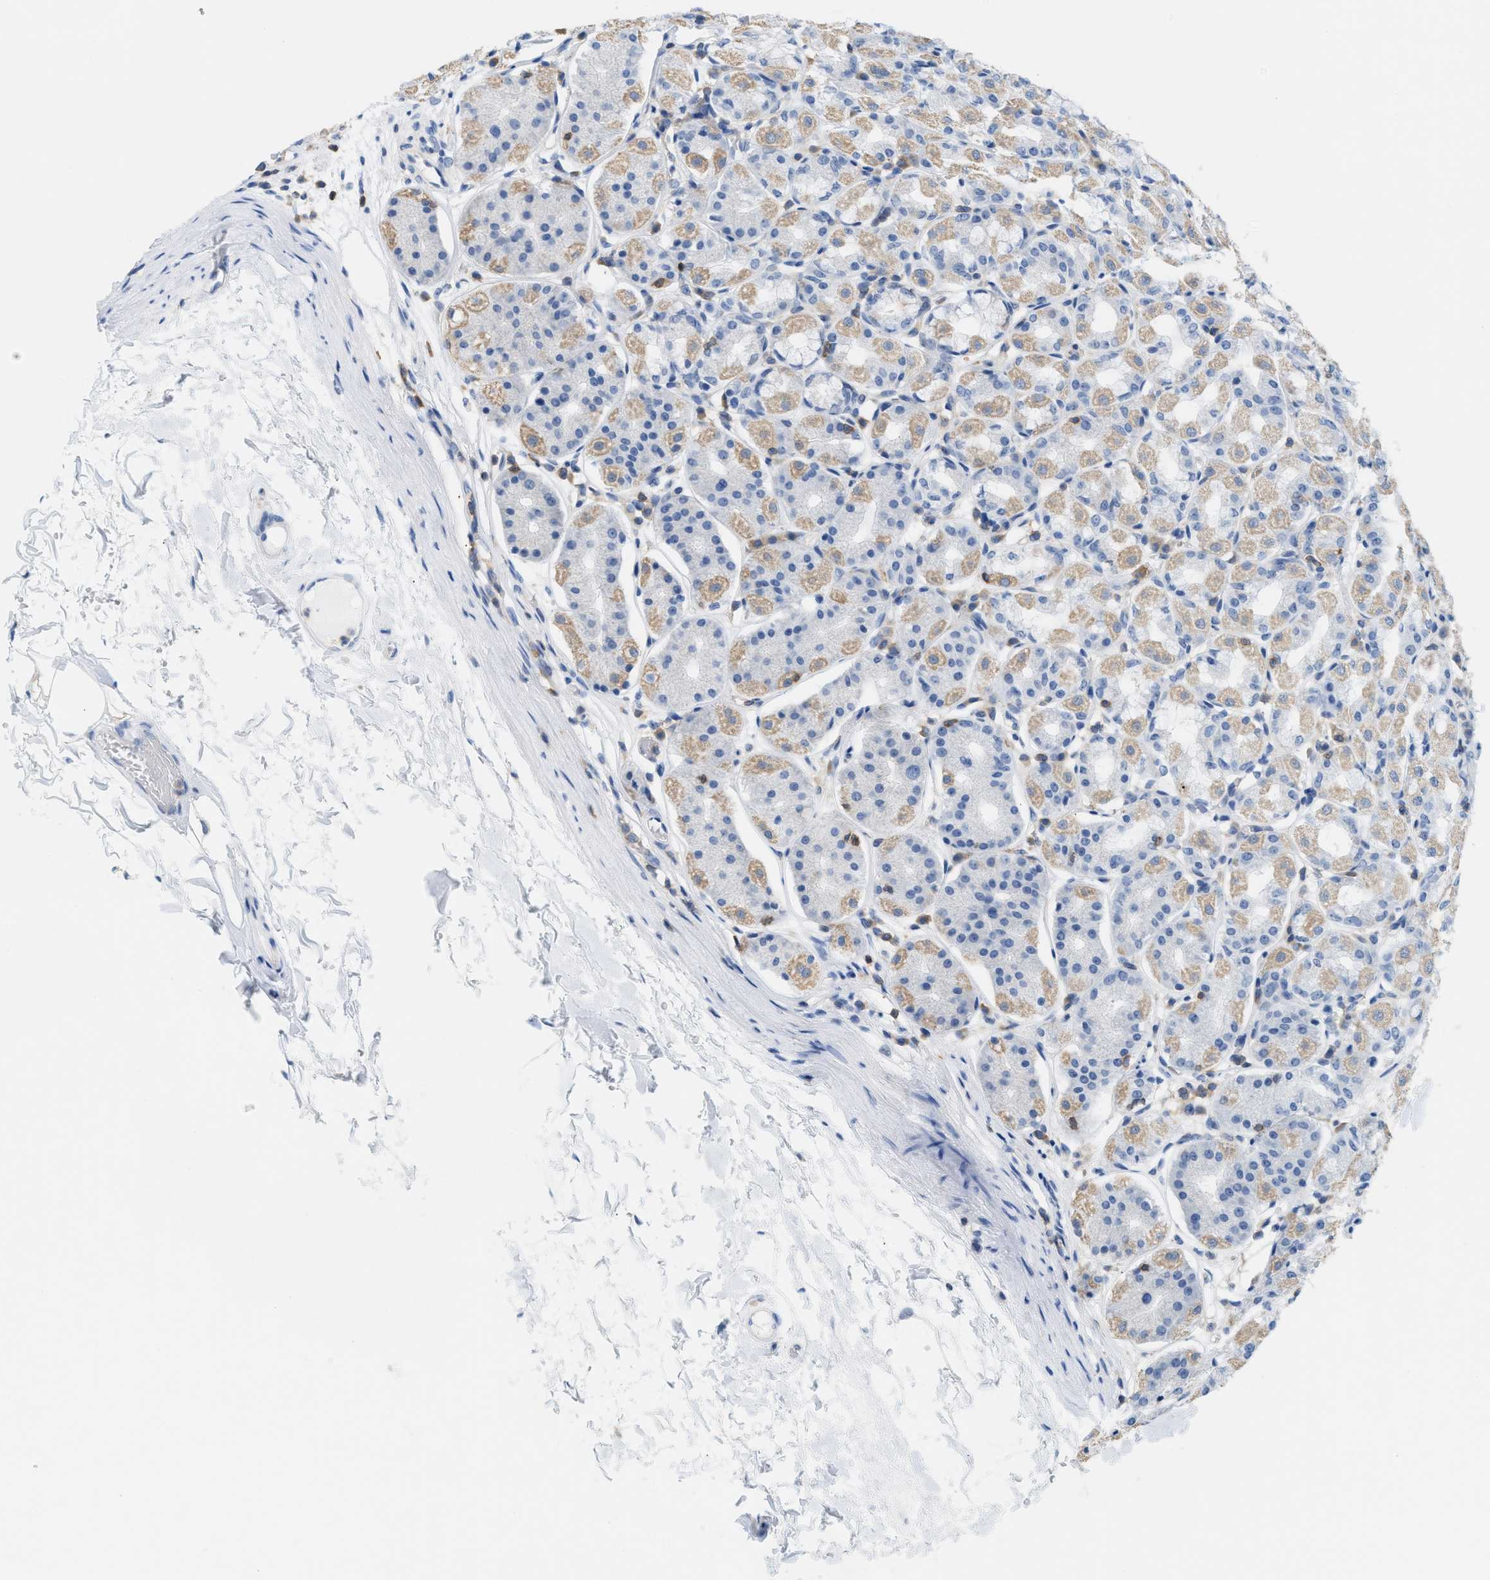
{"staining": {"intensity": "weak", "quantity": "<25%", "location": "cytoplasmic/membranous"}, "tissue": "stomach", "cell_type": "Glandular cells", "image_type": "normal", "snomed": [{"axis": "morphology", "description": "Normal tissue, NOS"}, {"axis": "topography", "description": "Stomach"}, {"axis": "topography", "description": "Stomach, lower"}], "caption": "Immunohistochemistry (IHC) of unremarkable stomach exhibits no staining in glandular cells.", "gene": "IL16", "patient": {"sex": "female", "age": 56}}